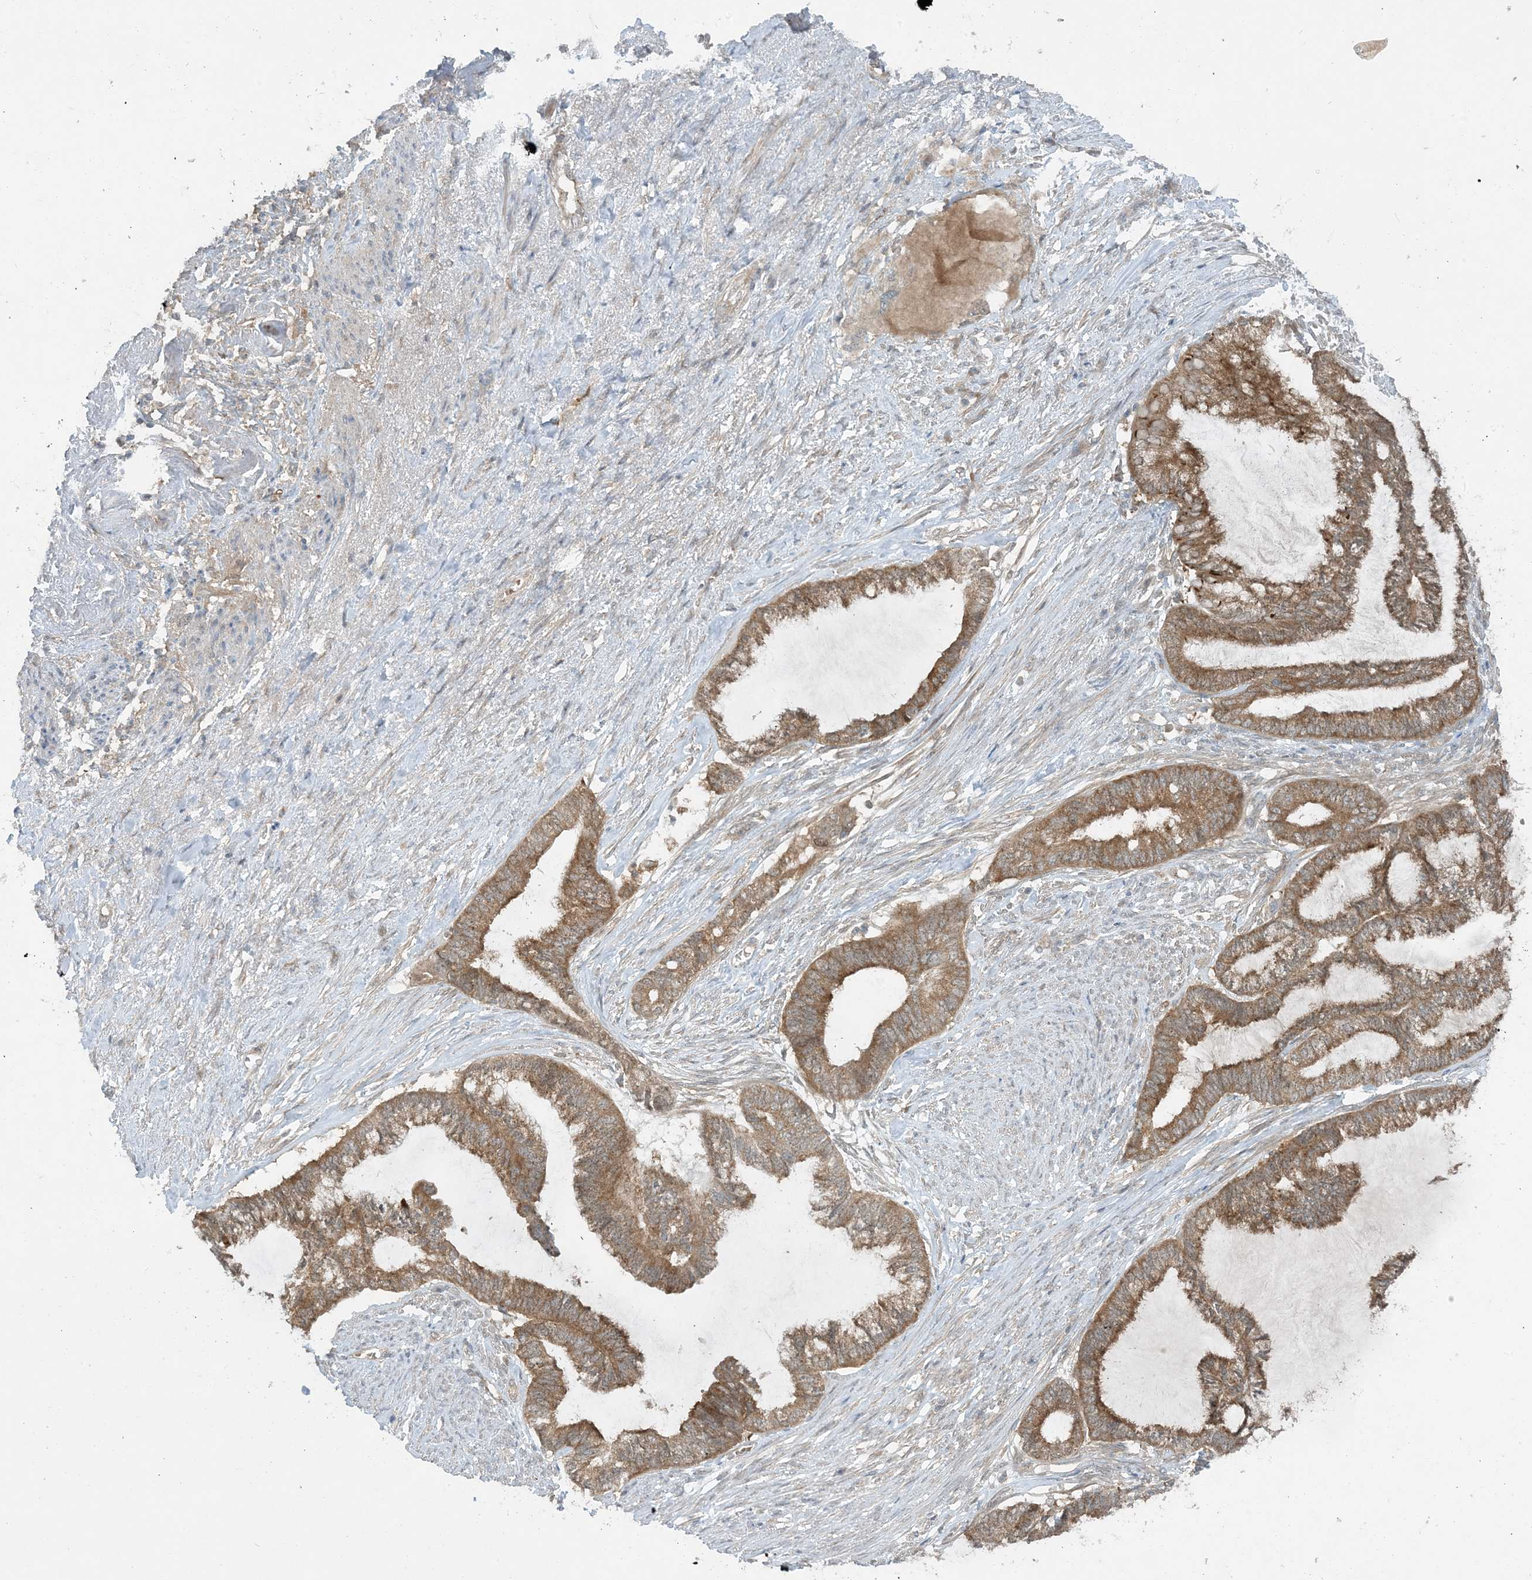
{"staining": {"intensity": "moderate", "quantity": ">75%", "location": "cytoplasmic/membranous"}, "tissue": "endometrial cancer", "cell_type": "Tumor cells", "image_type": "cancer", "snomed": [{"axis": "morphology", "description": "Adenocarcinoma, NOS"}, {"axis": "topography", "description": "Endometrium"}], "caption": "This micrograph exhibits immunohistochemistry staining of human endometrial cancer (adenocarcinoma), with medium moderate cytoplasmic/membranous expression in about >75% of tumor cells.", "gene": "STAM2", "patient": {"sex": "female", "age": 86}}